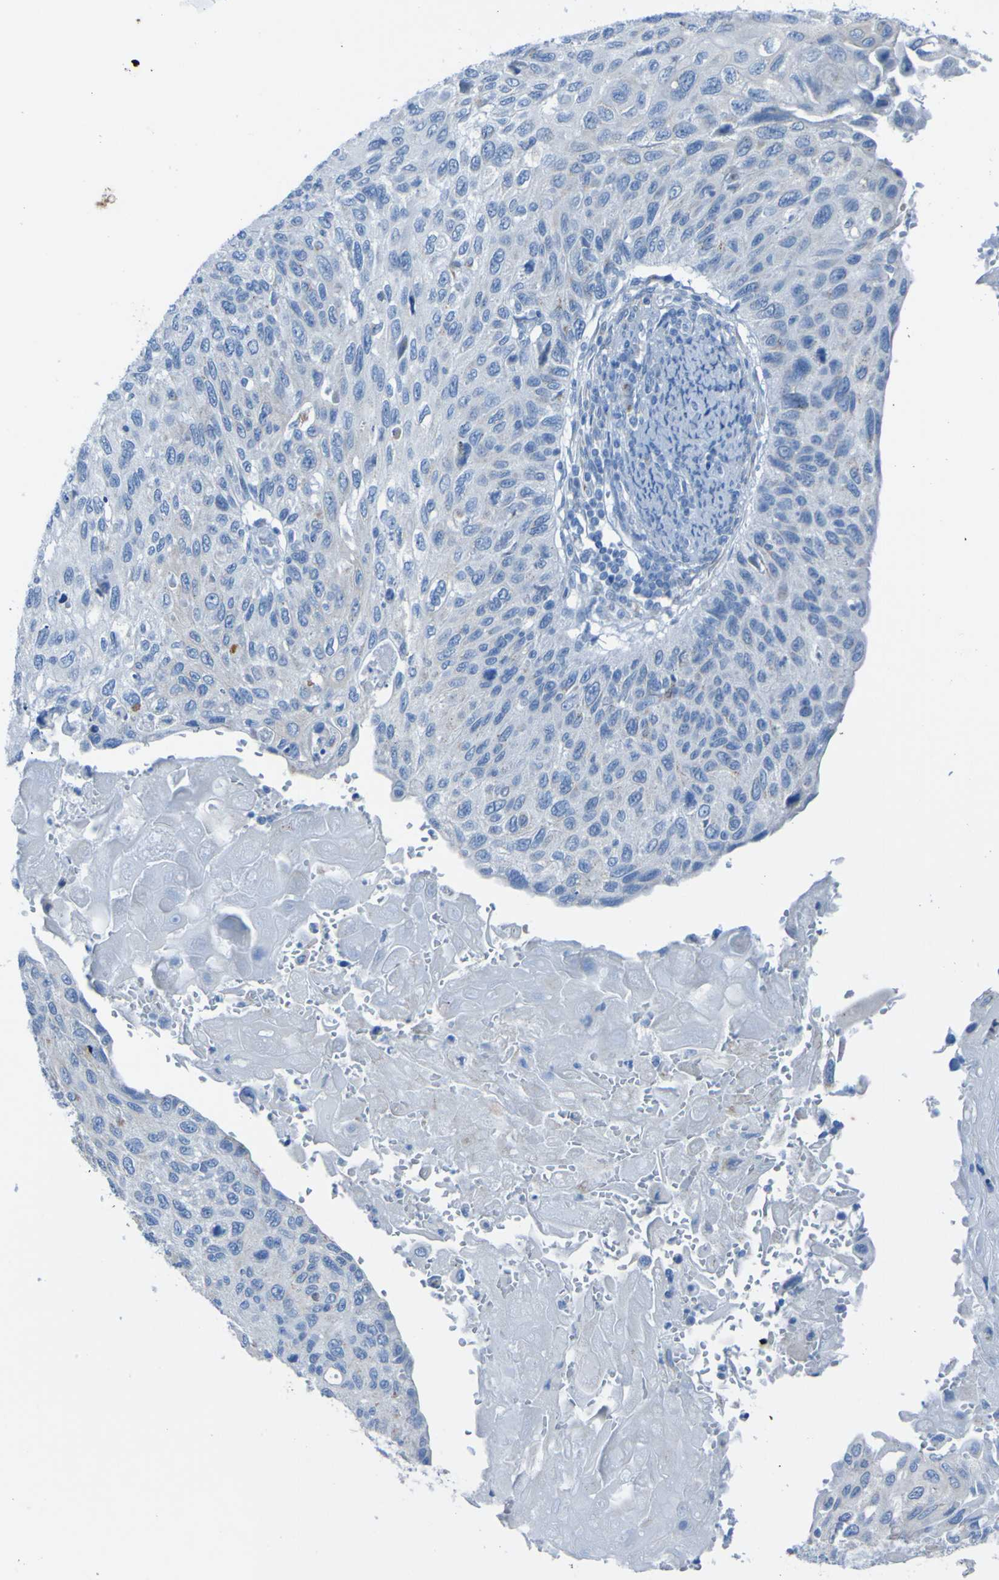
{"staining": {"intensity": "negative", "quantity": "none", "location": "none"}, "tissue": "cervical cancer", "cell_type": "Tumor cells", "image_type": "cancer", "snomed": [{"axis": "morphology", "description": "Squamous cell carcinoma, NOS"}, {"axis": "topography", "description": "Cervix"}], "caption": "This histopathology image is of squamous cell carcinoma (cervical) stained with IHC to label a protein in brown with the nuclei are counter-stained blue. There is no expression in tumor cells. (DAB immunohistochemistry, high magnification).", "gene": "ACMSD", "patient": {"sex": "female", "age": 70}}